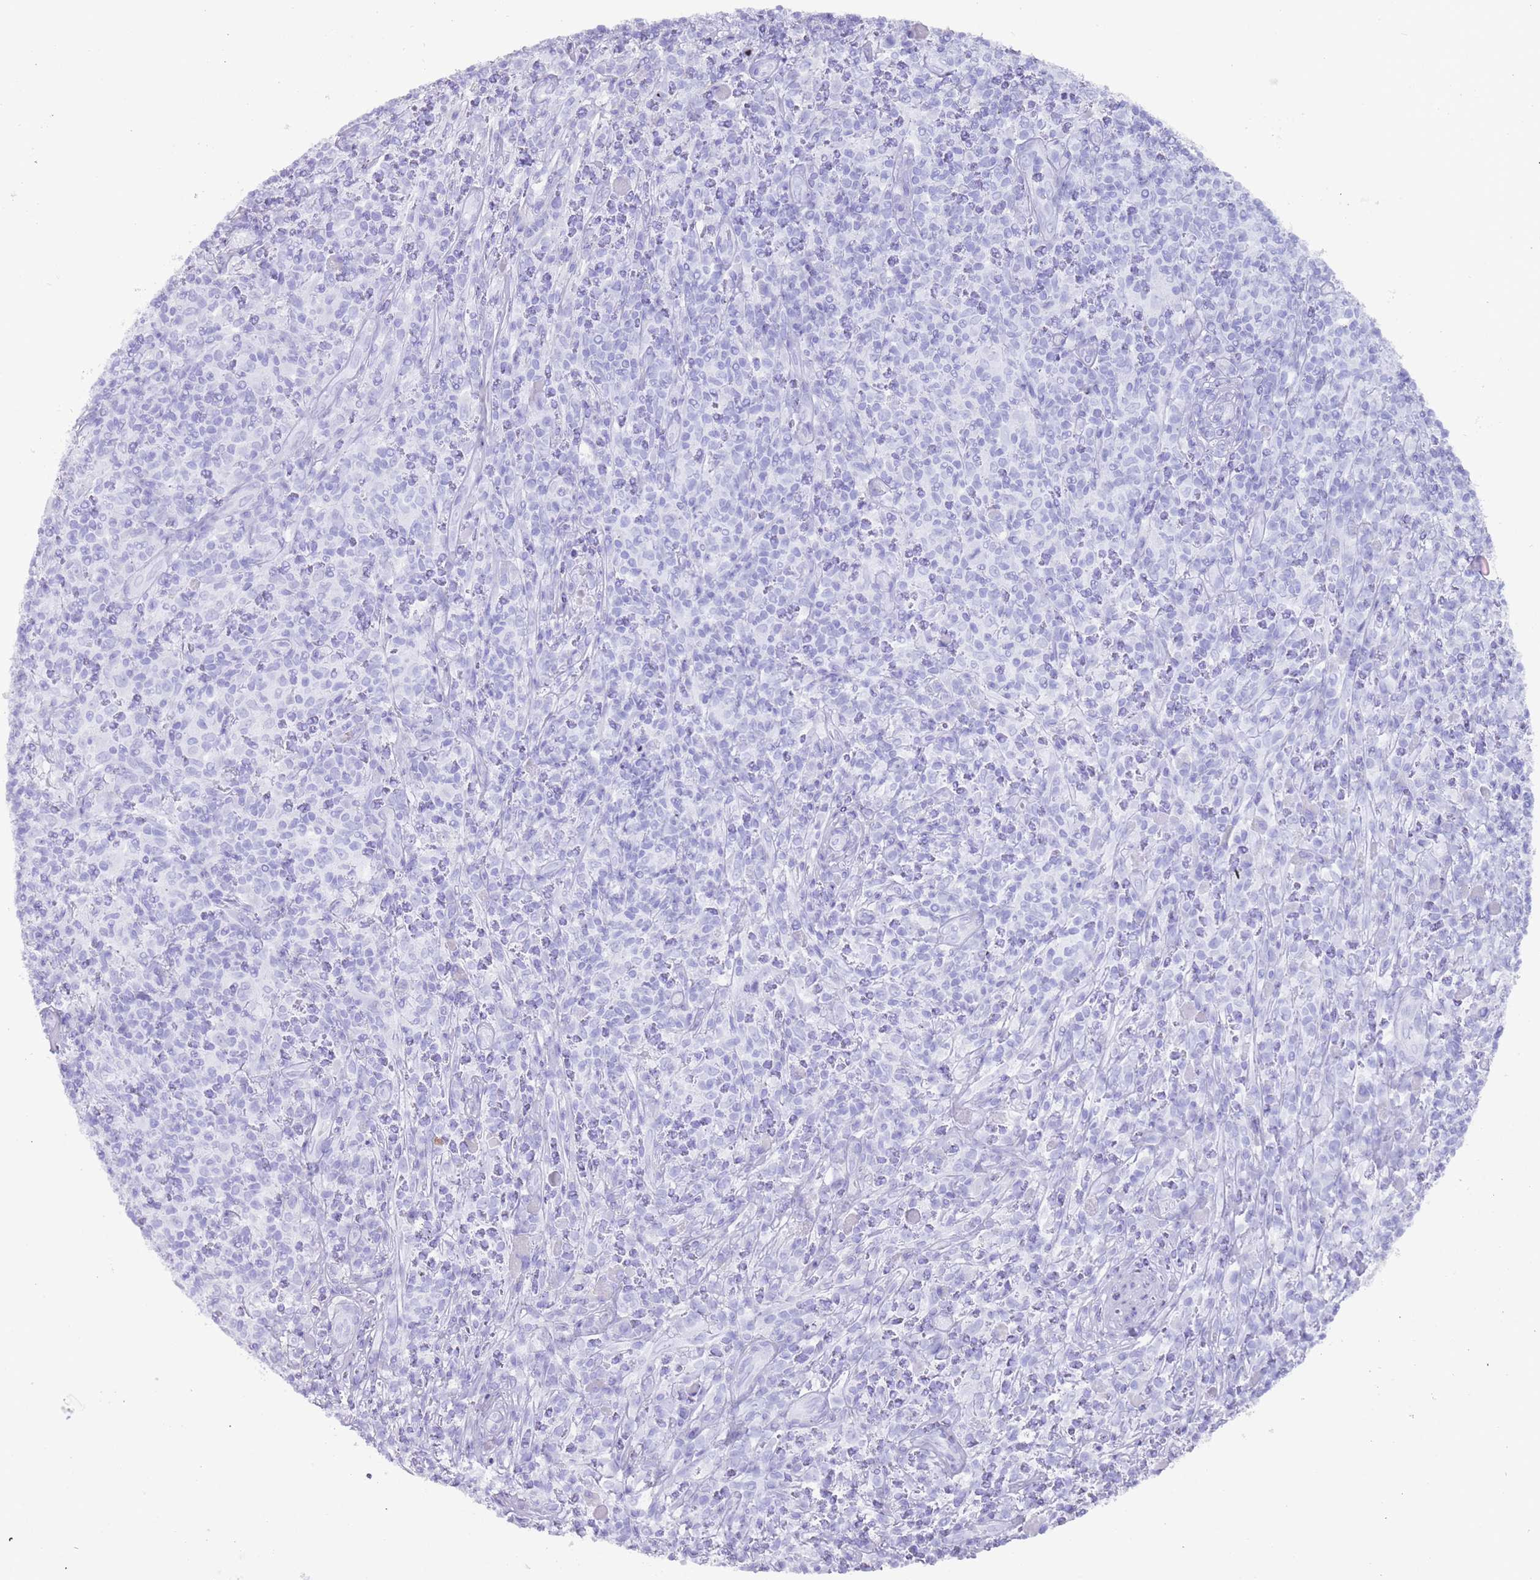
{"staining": {"intensity": "negative", "quantity": "none", "location": "none"}, "tissue": "melanoma", "cell_type": "Tumor cells", "image_type": "cancer", "snomed": [{"axis": "morphology", "description": "Malignant melanoma, NOS"}, {"axis": "topography", "description": "Skin"}], "caption": "IHC of human melanoma shows no staining in tumor cells.", "gene": "MYADML2", "patient": {"sex": "male", "age": 66}}